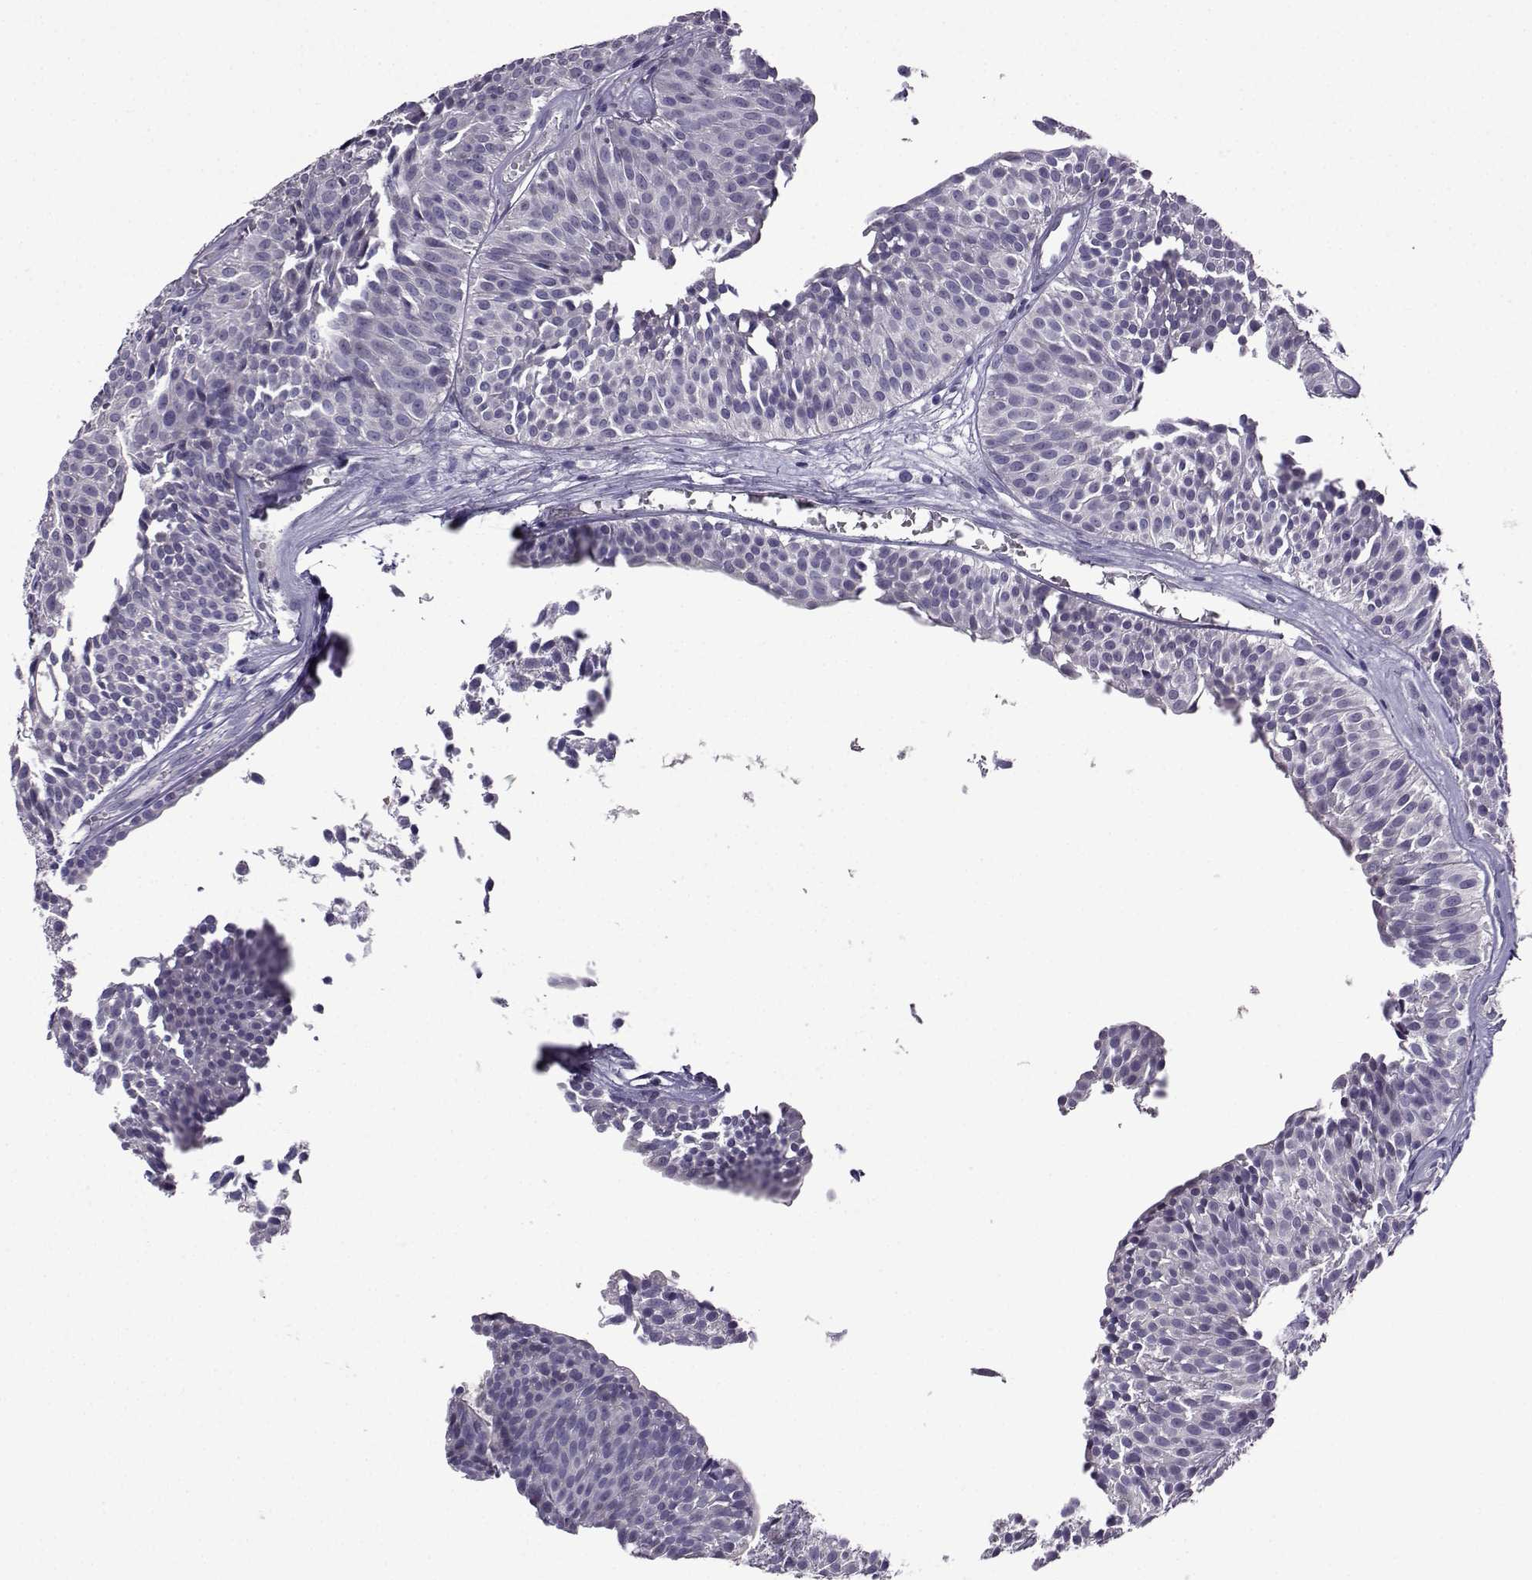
{"staining": {"intensity": "negative", "quantity": "none", "location": "none"}, "tissue": "urothelial cancer", "cell_type": "Tumor cells", "image_type": "cancer", "snomed": [{"axis": "morphology", "description": "Urothelial carcinoma, Low grade"}, {"axis": "topography", "description": "Urinary bladder"}], "caption": "Tumor cells show no significant positivity in urothelial cancer. (DAB (3,3'-diaminobenzidine) immunohistochemistry (IHC), high magnification).", "gene": "CRYBB1", "patient": {"sex": "male", "age": 63}}